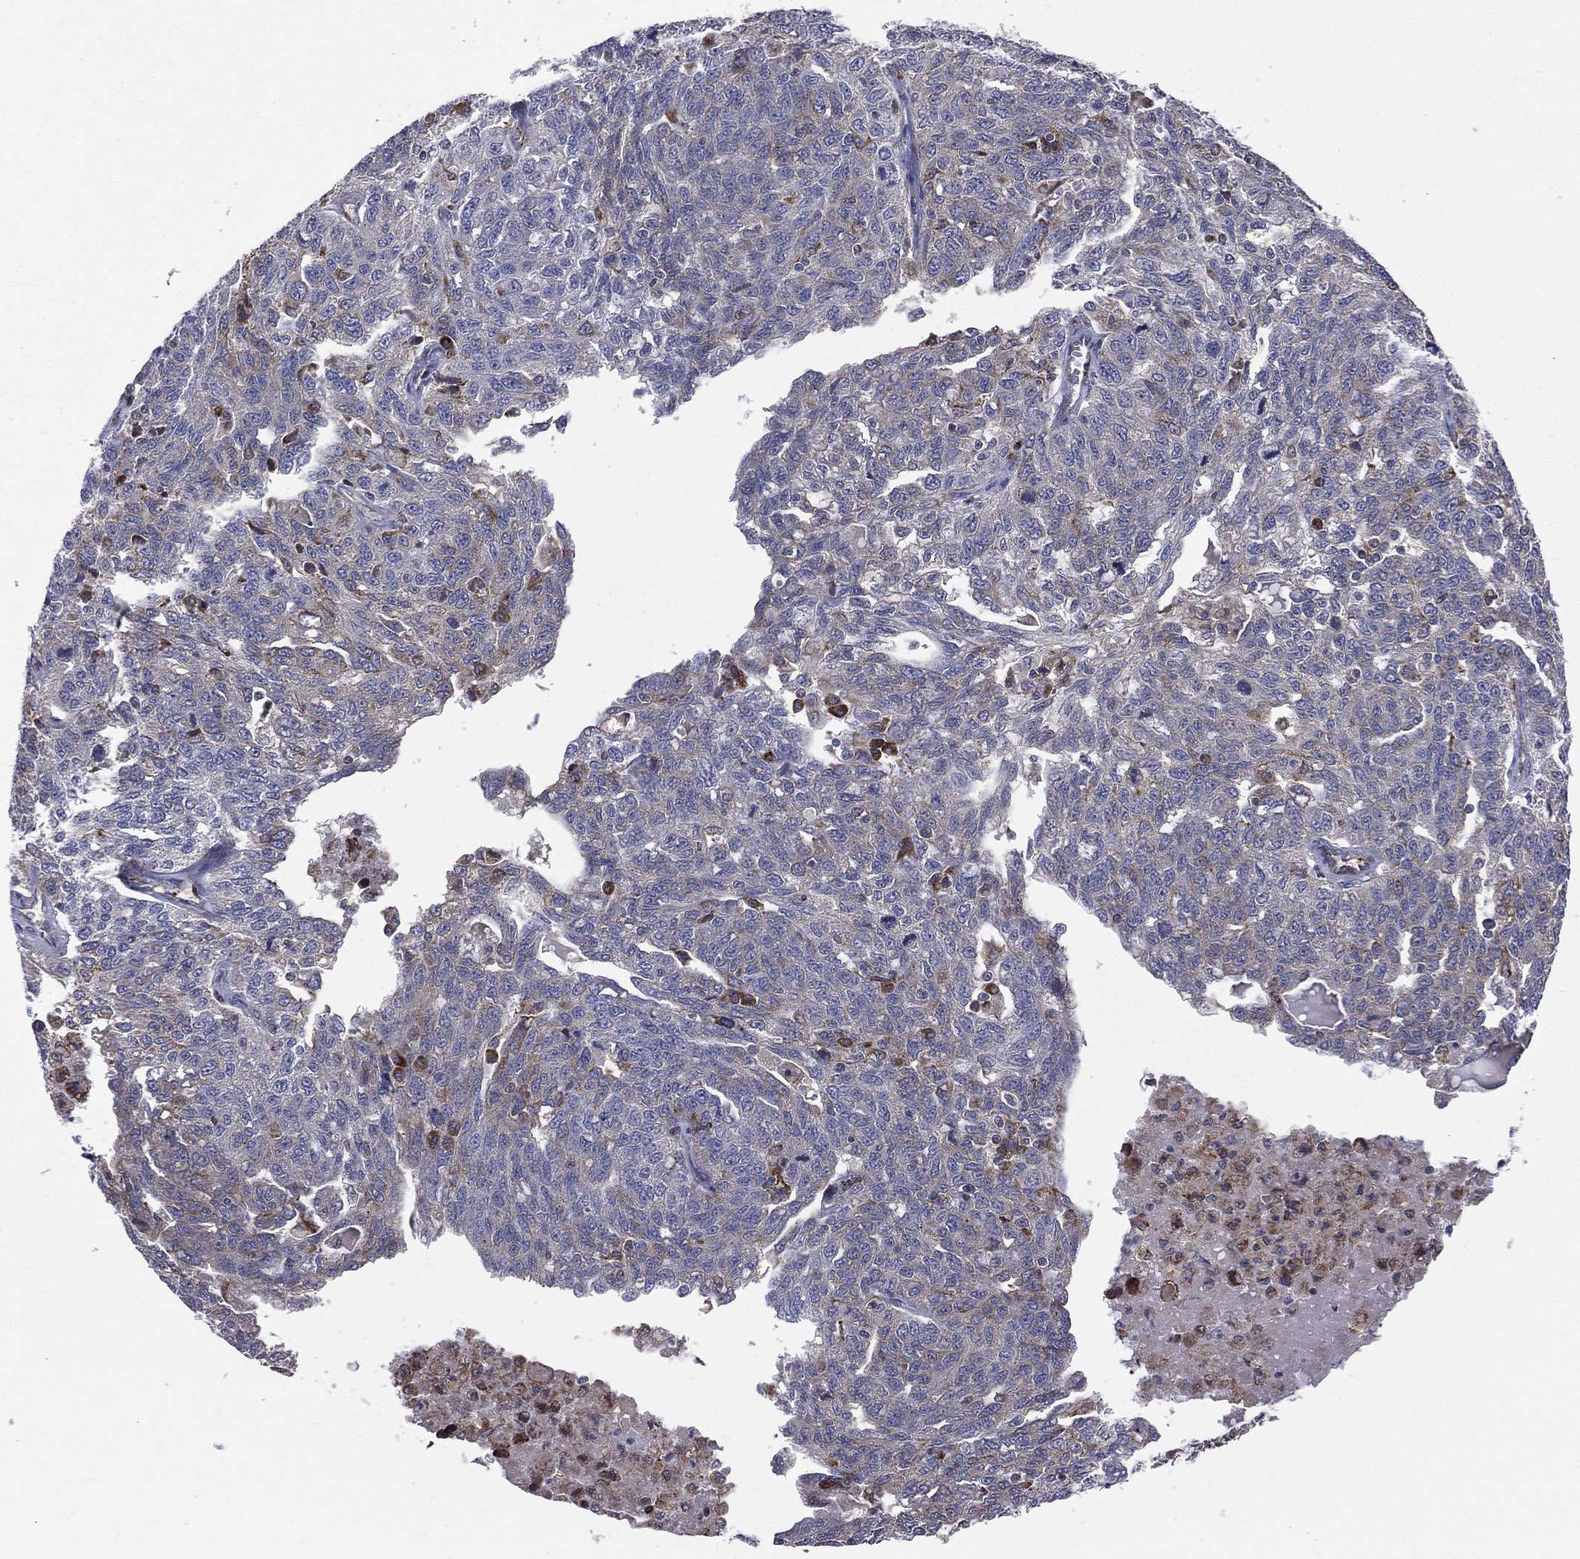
{"staining": {"intensity": "moderate", "quantity": "<25%", "location": "cytoplasmic/membranous"}, "tissue": "ovarian cancer", "cell_type": "Tumor cells", "image_type": "cancer", "snomed": [{"axis": "morphology", "description": "Cystadenocarcinoma, serous, NOS"}, {"axis": "topography", "description": "Ovary"}], "caption": "The immunohistochemical stain shows moderate cytoplasmic/membranous expression in tumor cells of ovarian cancer (serous cystadenocarcinoma) tissue.", "gene": "C20orf96", "patient": {"sex": "female", "age": 71}}